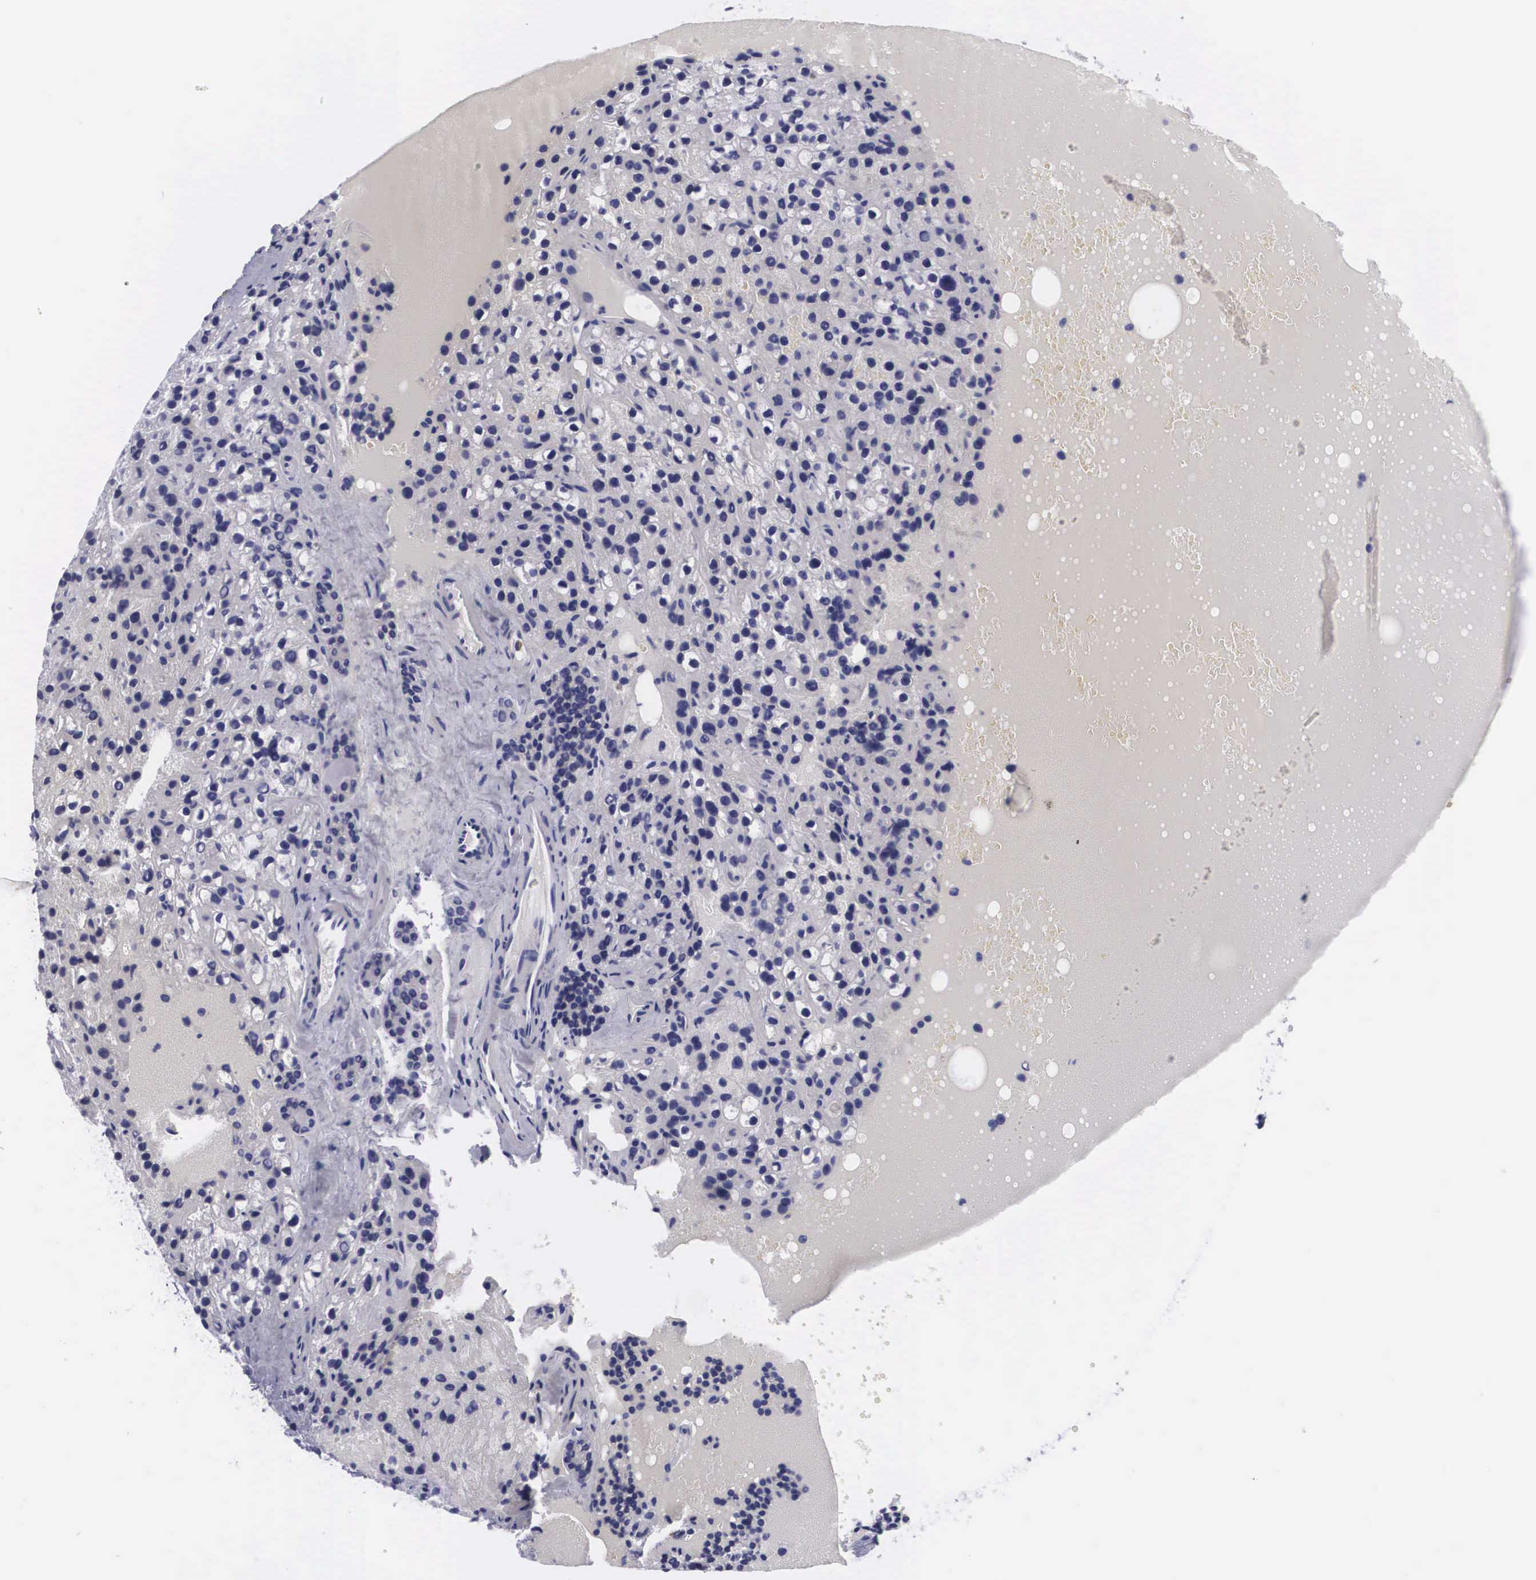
{"staining": {"intensity": "negative", "quantity": "none", "location": "none"}, "tissue": "parathyroid gland", "cell_type": "Glandular cells", "image_type": "normal", "snomed": [{"axis": "morphology", "description": "Normal tissue, NOS"}, {"axis": "topography", "description": "Parathyroid gland"}], "caption": "IHC histopathology image of benign human parathyroid gland stained for a protein (brown), which demonstrates no staining in glandular cells.", "gene": "C22orf31", "patient": {"sex": "female", "age": 71}}